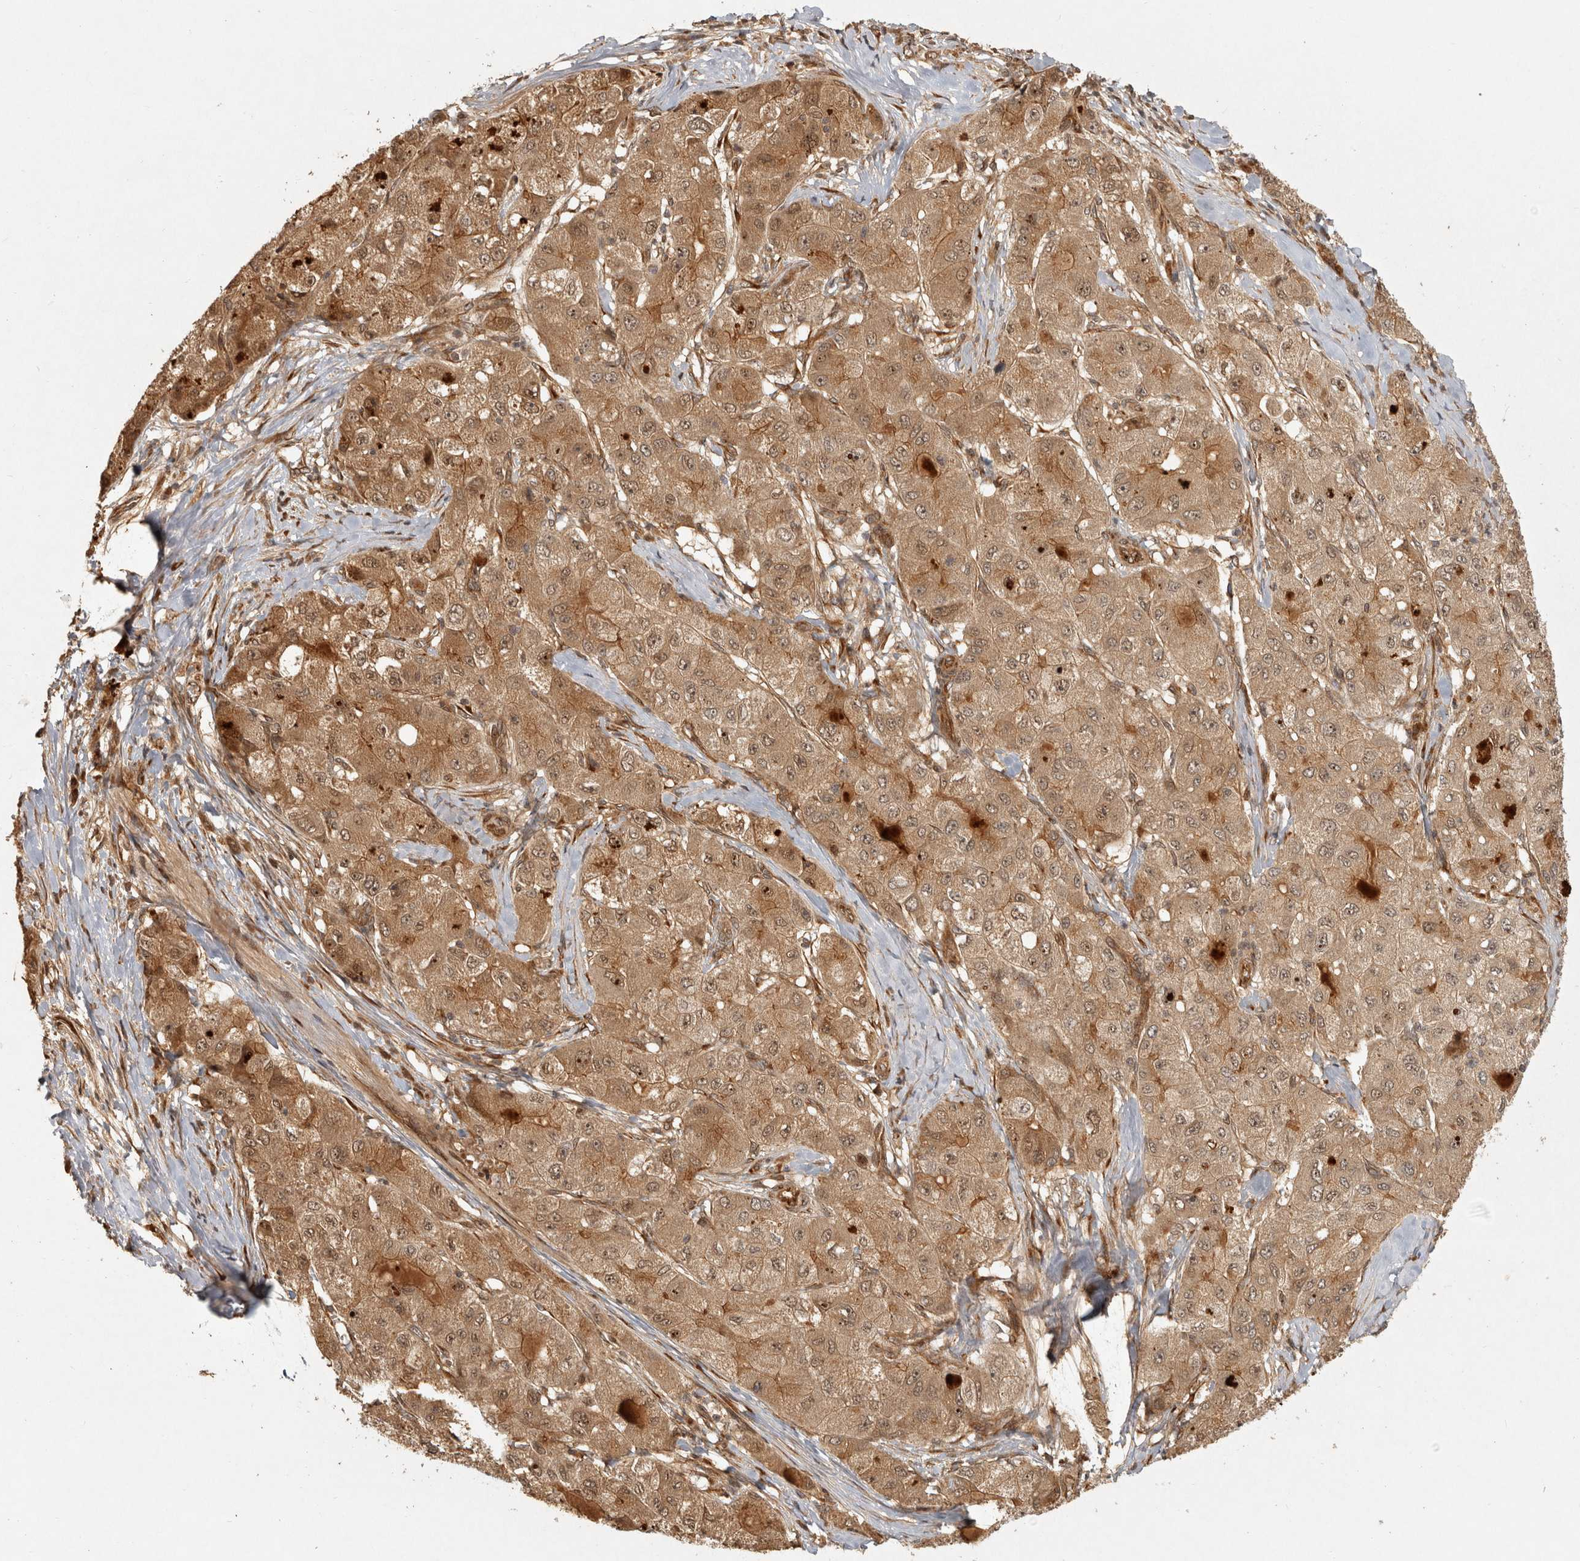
{"staining": {"intensity": "moderate", "quantity": ">75%", "location": "cytoplasmic/membranous"}, "tissue": "liver cancer", "cell_type": "Tumor cells", "image_type": "cancer", "snomed": [{"axis": "morphology", "description": "Carcinoma, Hepatocellular, NOS"}, {"axis": "topography", "description": "Liver"}], "caption": "DAB (3,3'-diaminobenzidine) immunohistochemical staining of human liver cancer shows moderate cytoplasmic/membranous protein staining in approximately >75% of tumor cells.", "gene": "CAMSAP2", "patient": {"sex": "male", "age": 80}}